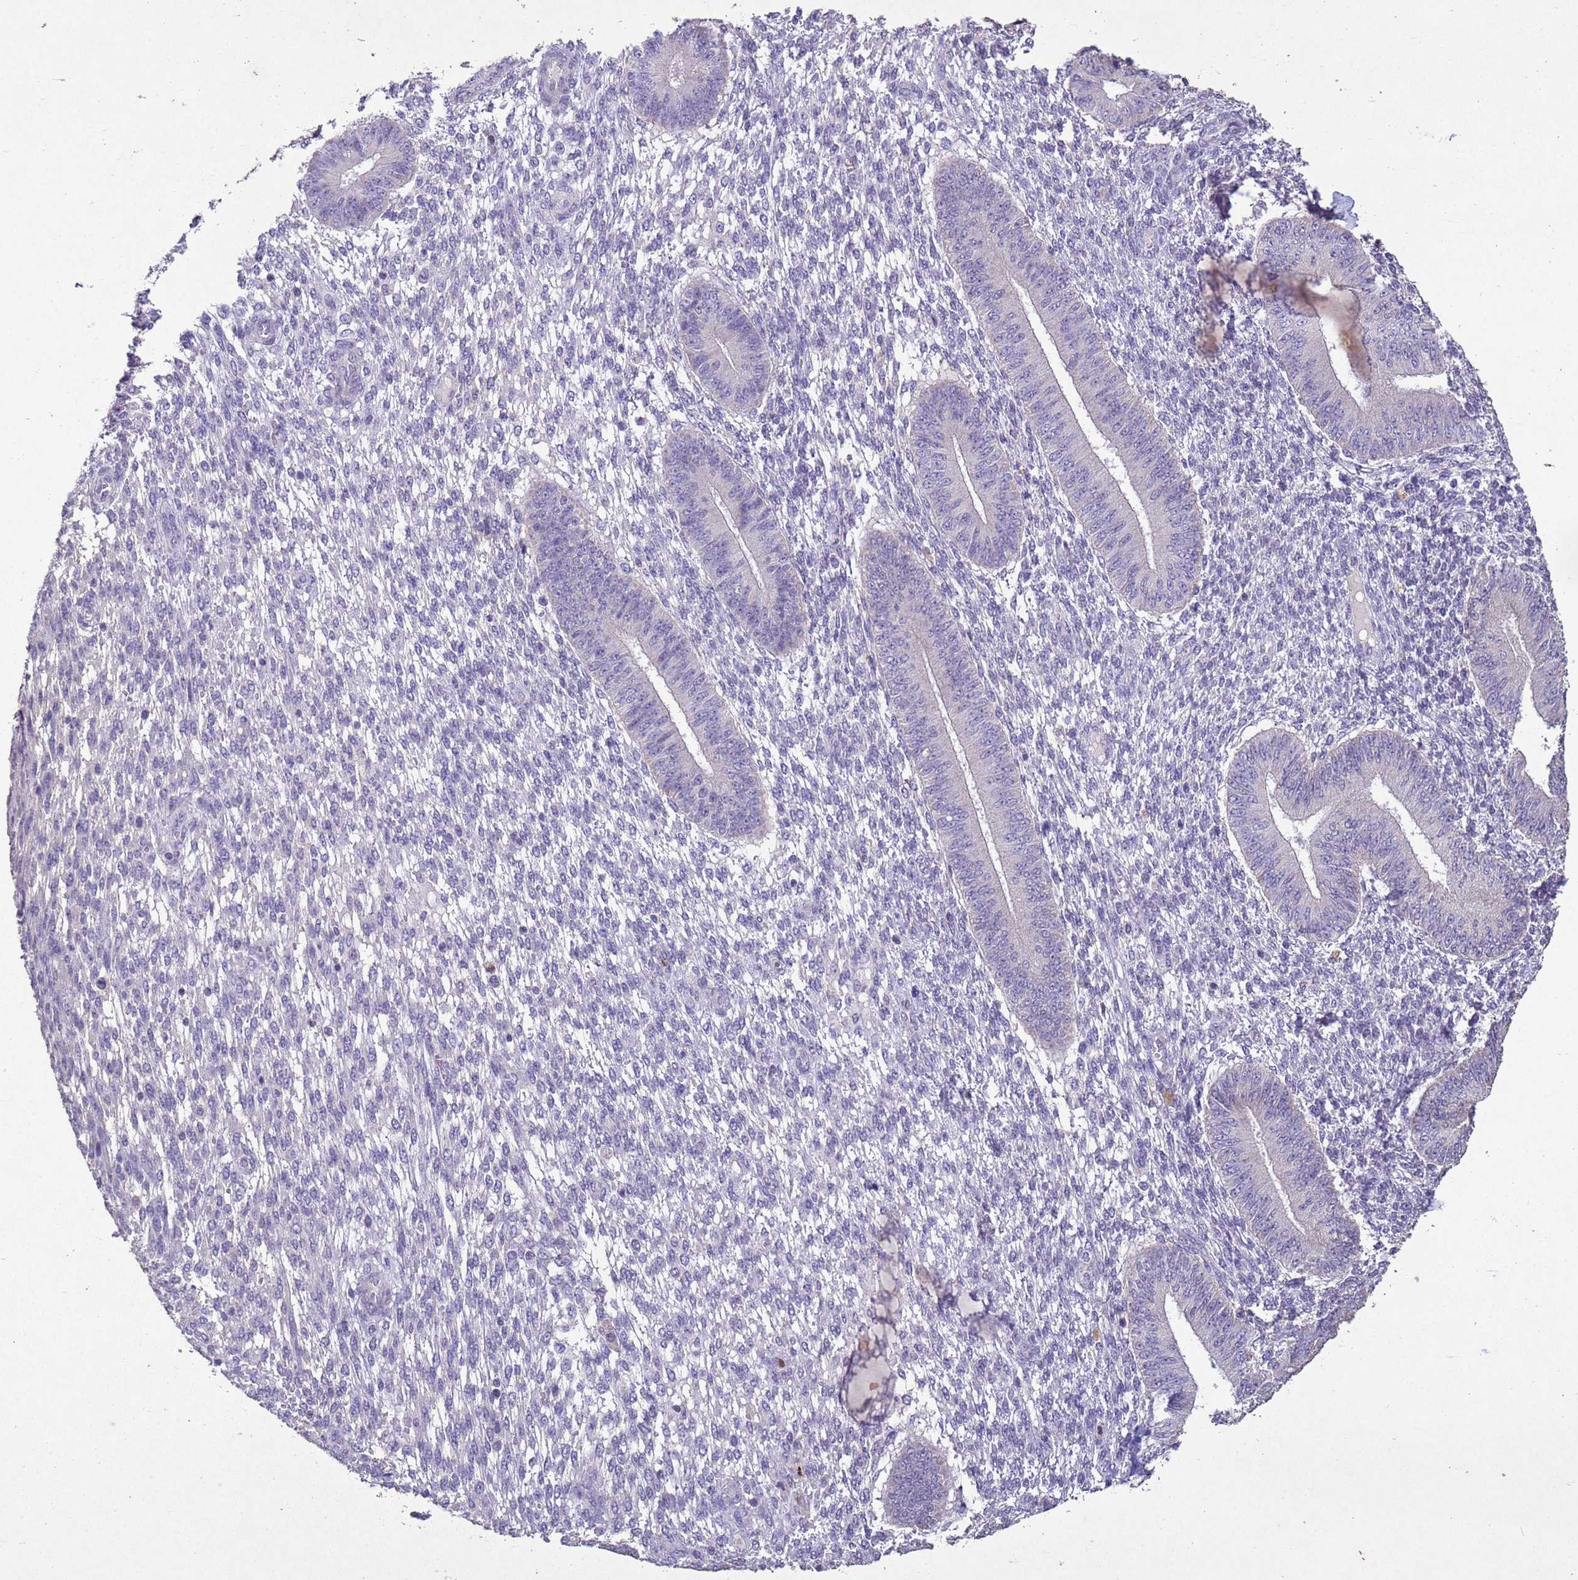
{"staining": {"intensity": "negative", "quantity": "none", "location": "none"}, "tissue": "endometrium", "cell_type": "Cells in endometrial stroma", "image_type": "normal", "snomed": [{"axis": "morphology", "description": "Normal tissue, NOS"}, {"axis": "topography", "description": "Endometrium"}], "caption": "There is no significant staining in cells in endometrial stroma of endometrium.", "gene": "NLRP11", "patient": {"sex": "female", "age": 49}}